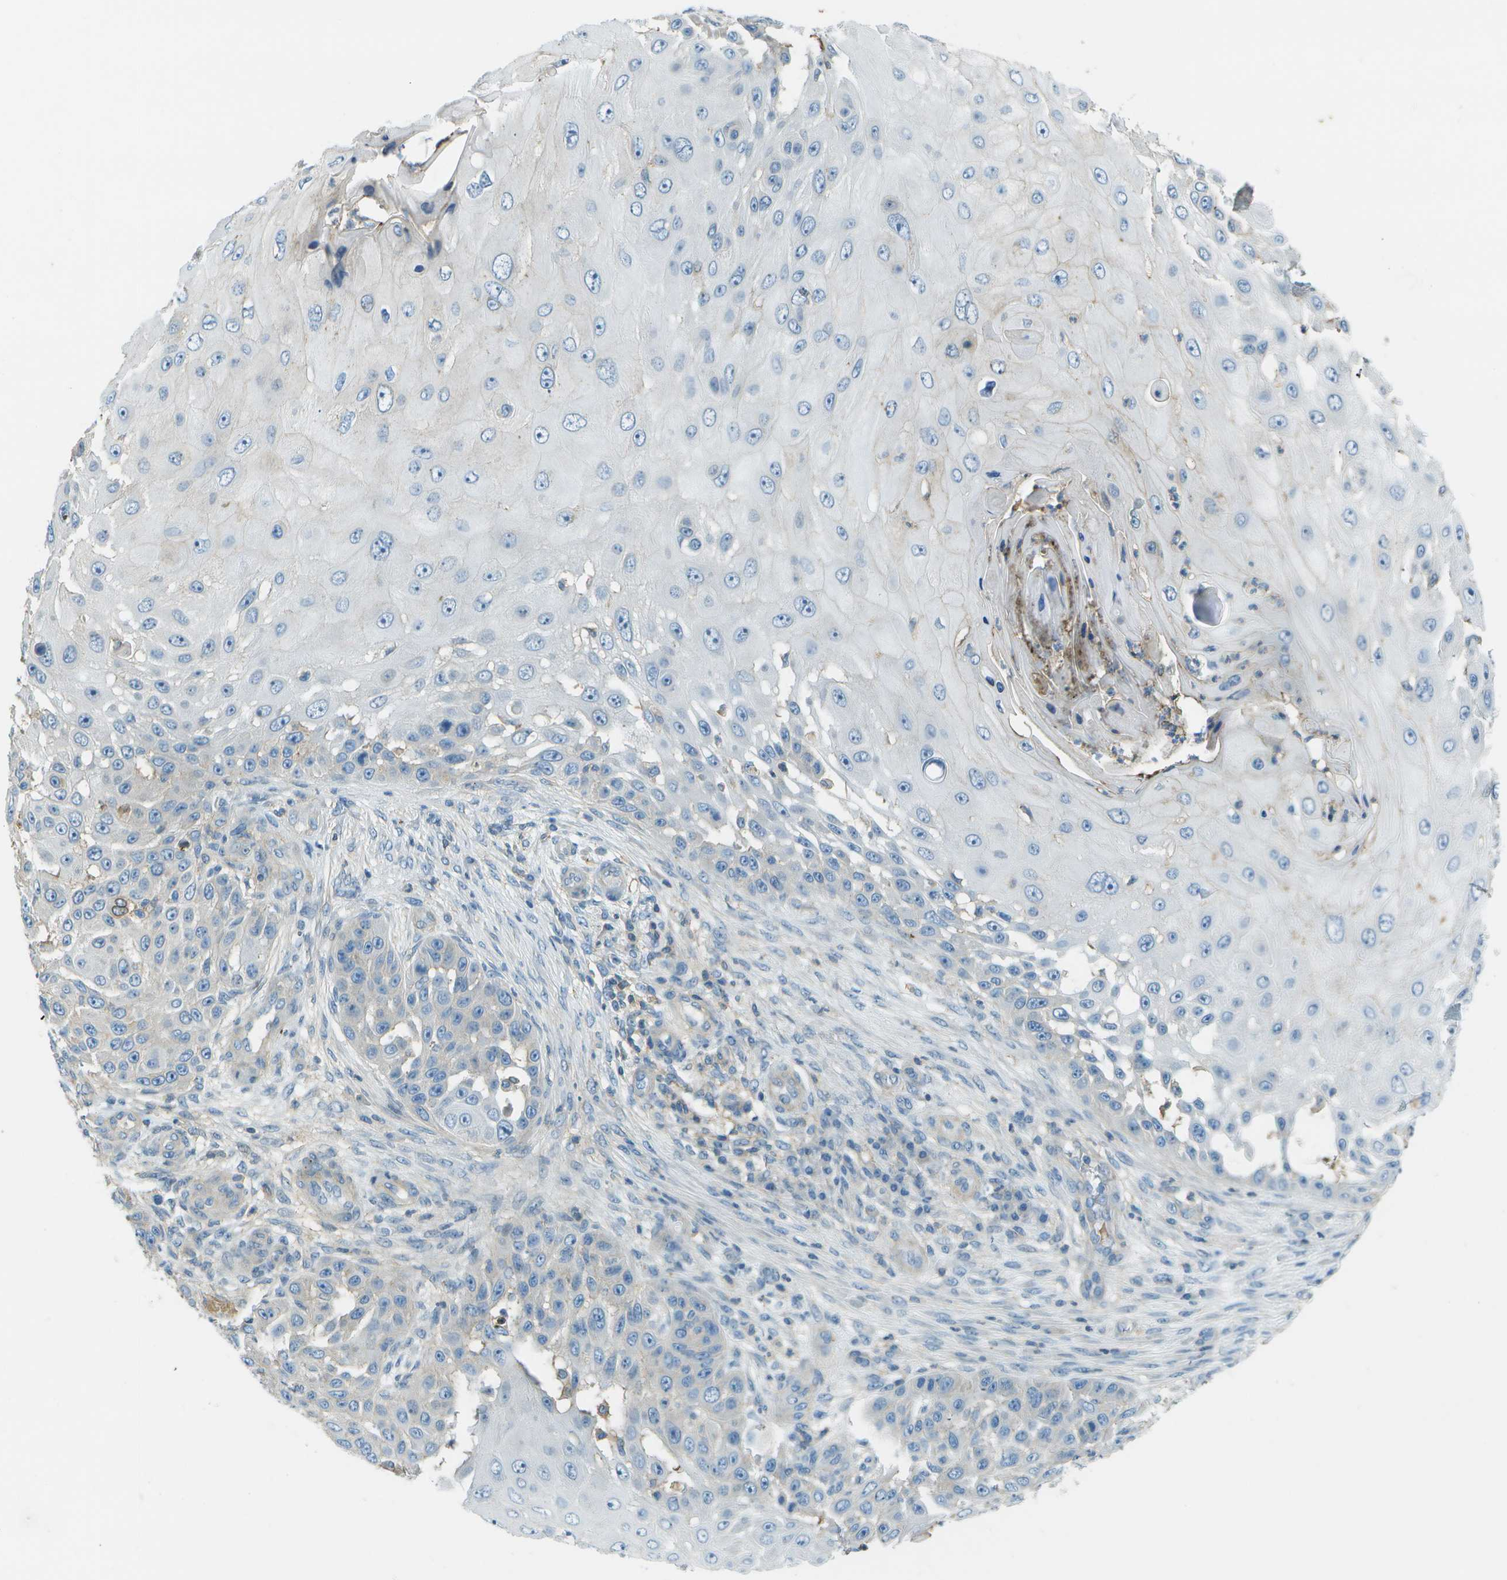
{"staining": {"intensity": "negative", "quantity": "none", "location": "none"}, "tissue": "skin cancer", "cell_type": "Tumor cells", "image_type": "cancer", "snomed": [{"axis": "morphology", "description": "Squamous cell carcinoma, NOS"}, {"axis": "topography", "description": "Skin"}], "caption": "A micrograph of skin squamous cell carcinoma stained for a protein exhibits no brown staining in tumor cells. The staining is performed using DAB brown chromogen with nuclei counter-stained in using hematoxylin.", "gene": "LRRC66", "patient": {"sex": "female", "age": 44}}